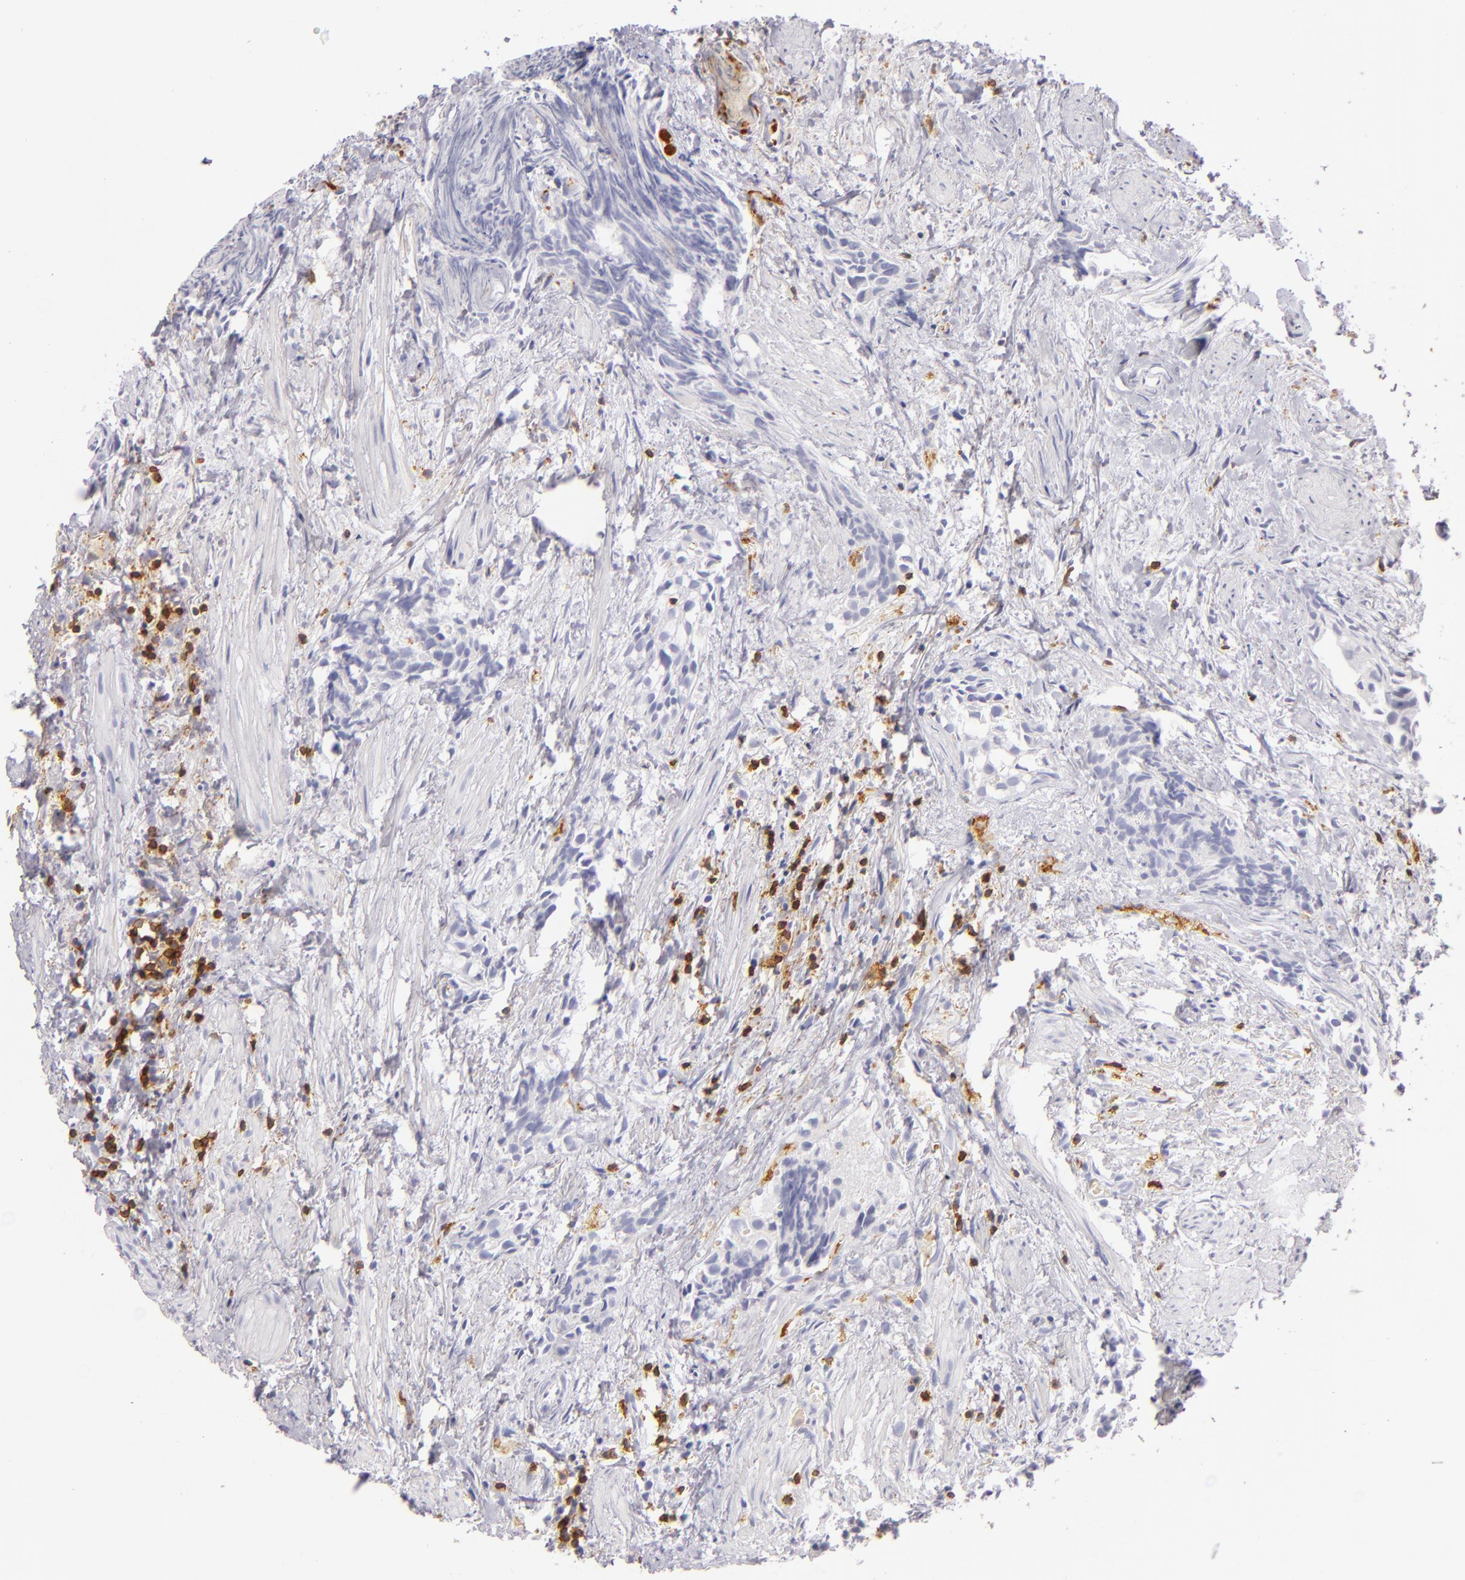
{"staining": {"intensity": "negative", "quantity": "none", "location": "none"}, "tissue": "urothelial cancer", "cell_type": "Tumor cells", "image_type": "cancer", "snomed": [{"axis": "morphology", "description": "Urothelial carcinoma, High grade"}, {"axis": "topography", "description": "Urinary bladder"}], "caption": "DAB (3,3'-diaminobenzidine) immunohistochemical staining of urothelial carcinoma (high-grade) exhibits no significant positivity in tumor cells.", "gene": "LAT", "patient": {"sex": "female", "age": 78}}